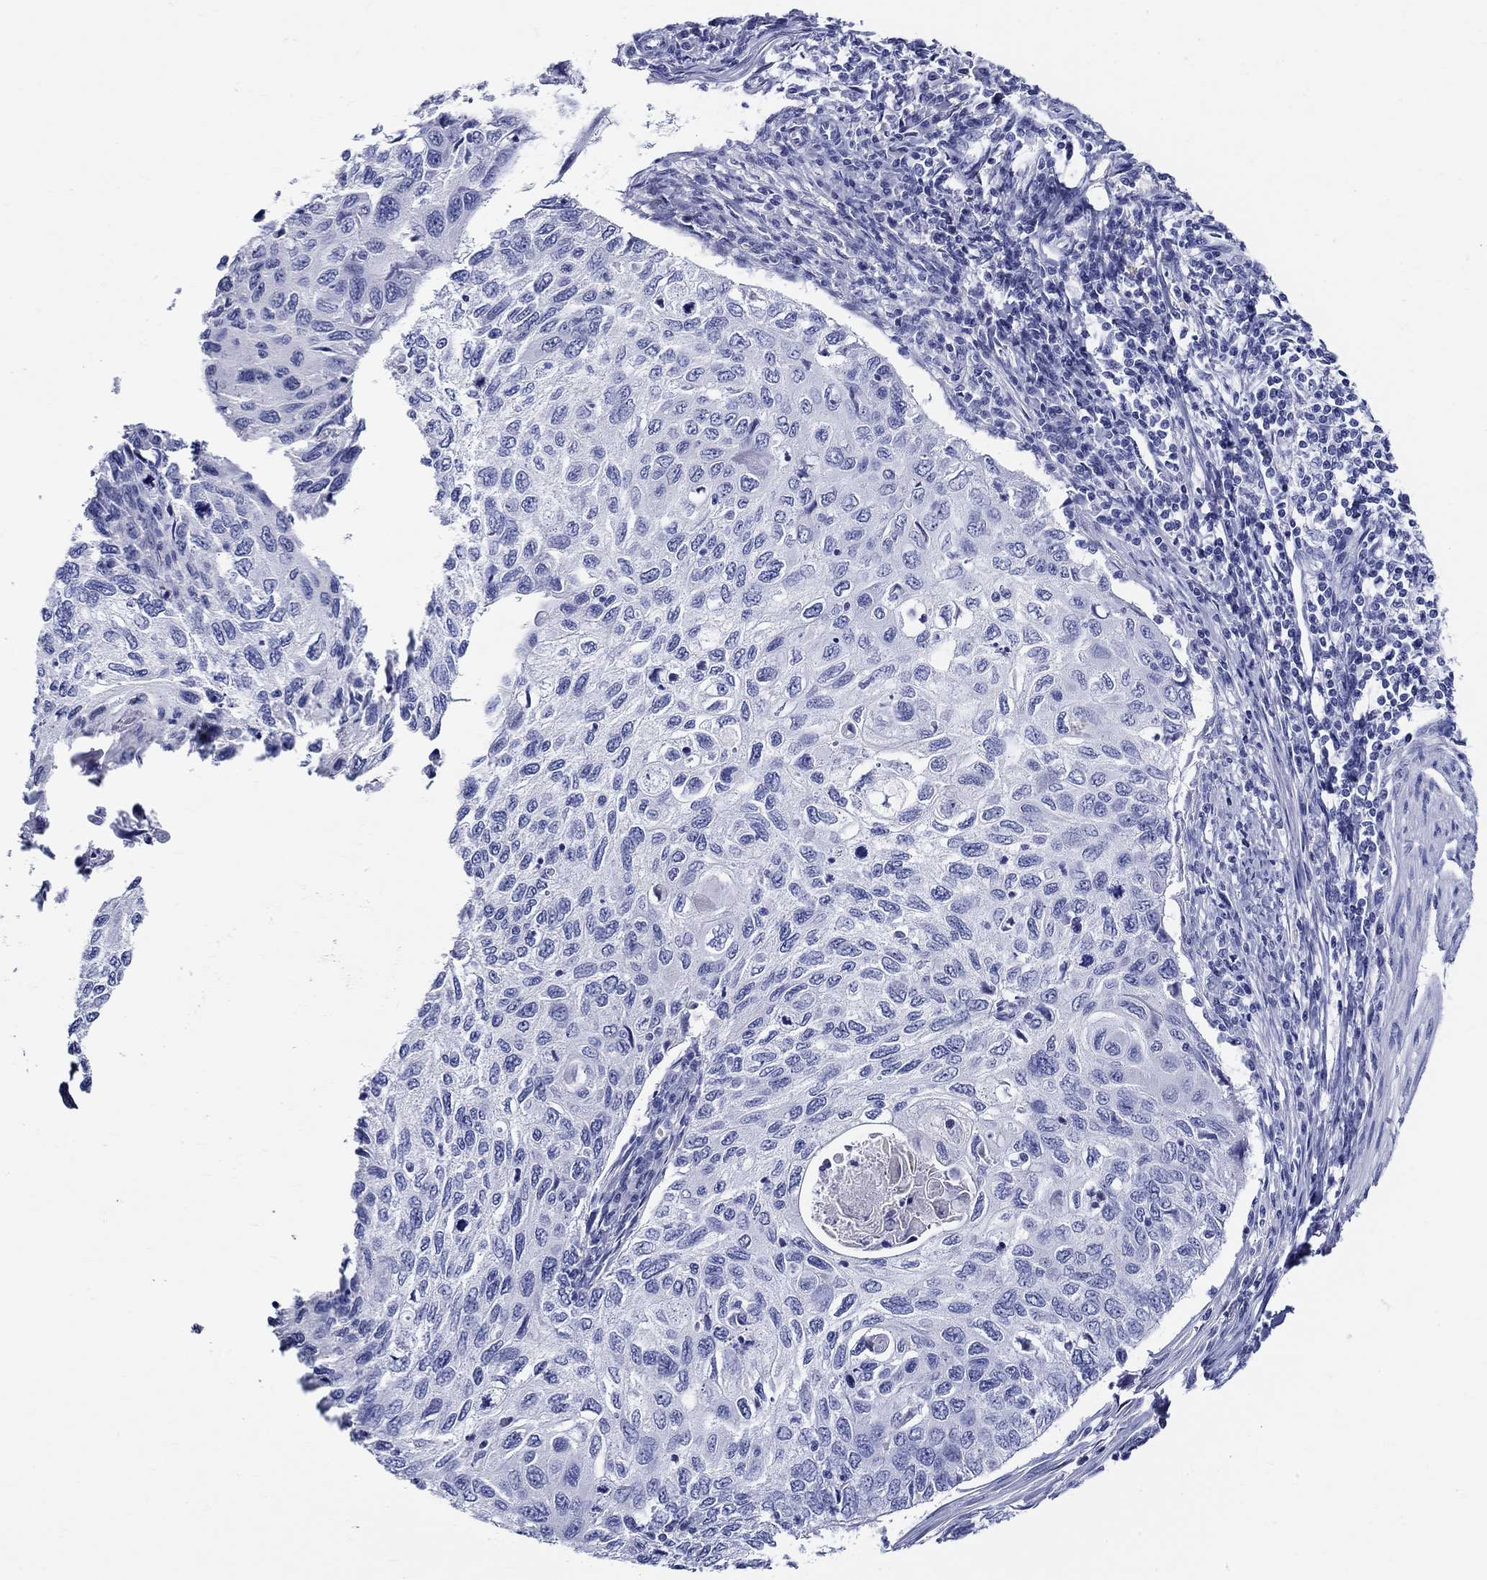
{"staining": {"intensity": "negative", "quantity": "none", "location": "none"}, "tissue": "cervical cancer", "cell_type": "Tumor cells", "image_type": "cancer", "snomed": [{"axis": "morphology", "description": "Squamous cell carcinoma, NOS"}, {"axis": "topography", "description": "Cervix"}], "caption": "A micrograph of human cervical cancer (squamous cell carcinoma) is negative for staining in tumor cells.", "gene": "CRYGS", "patient": {"sex": "female", "age": 70}}